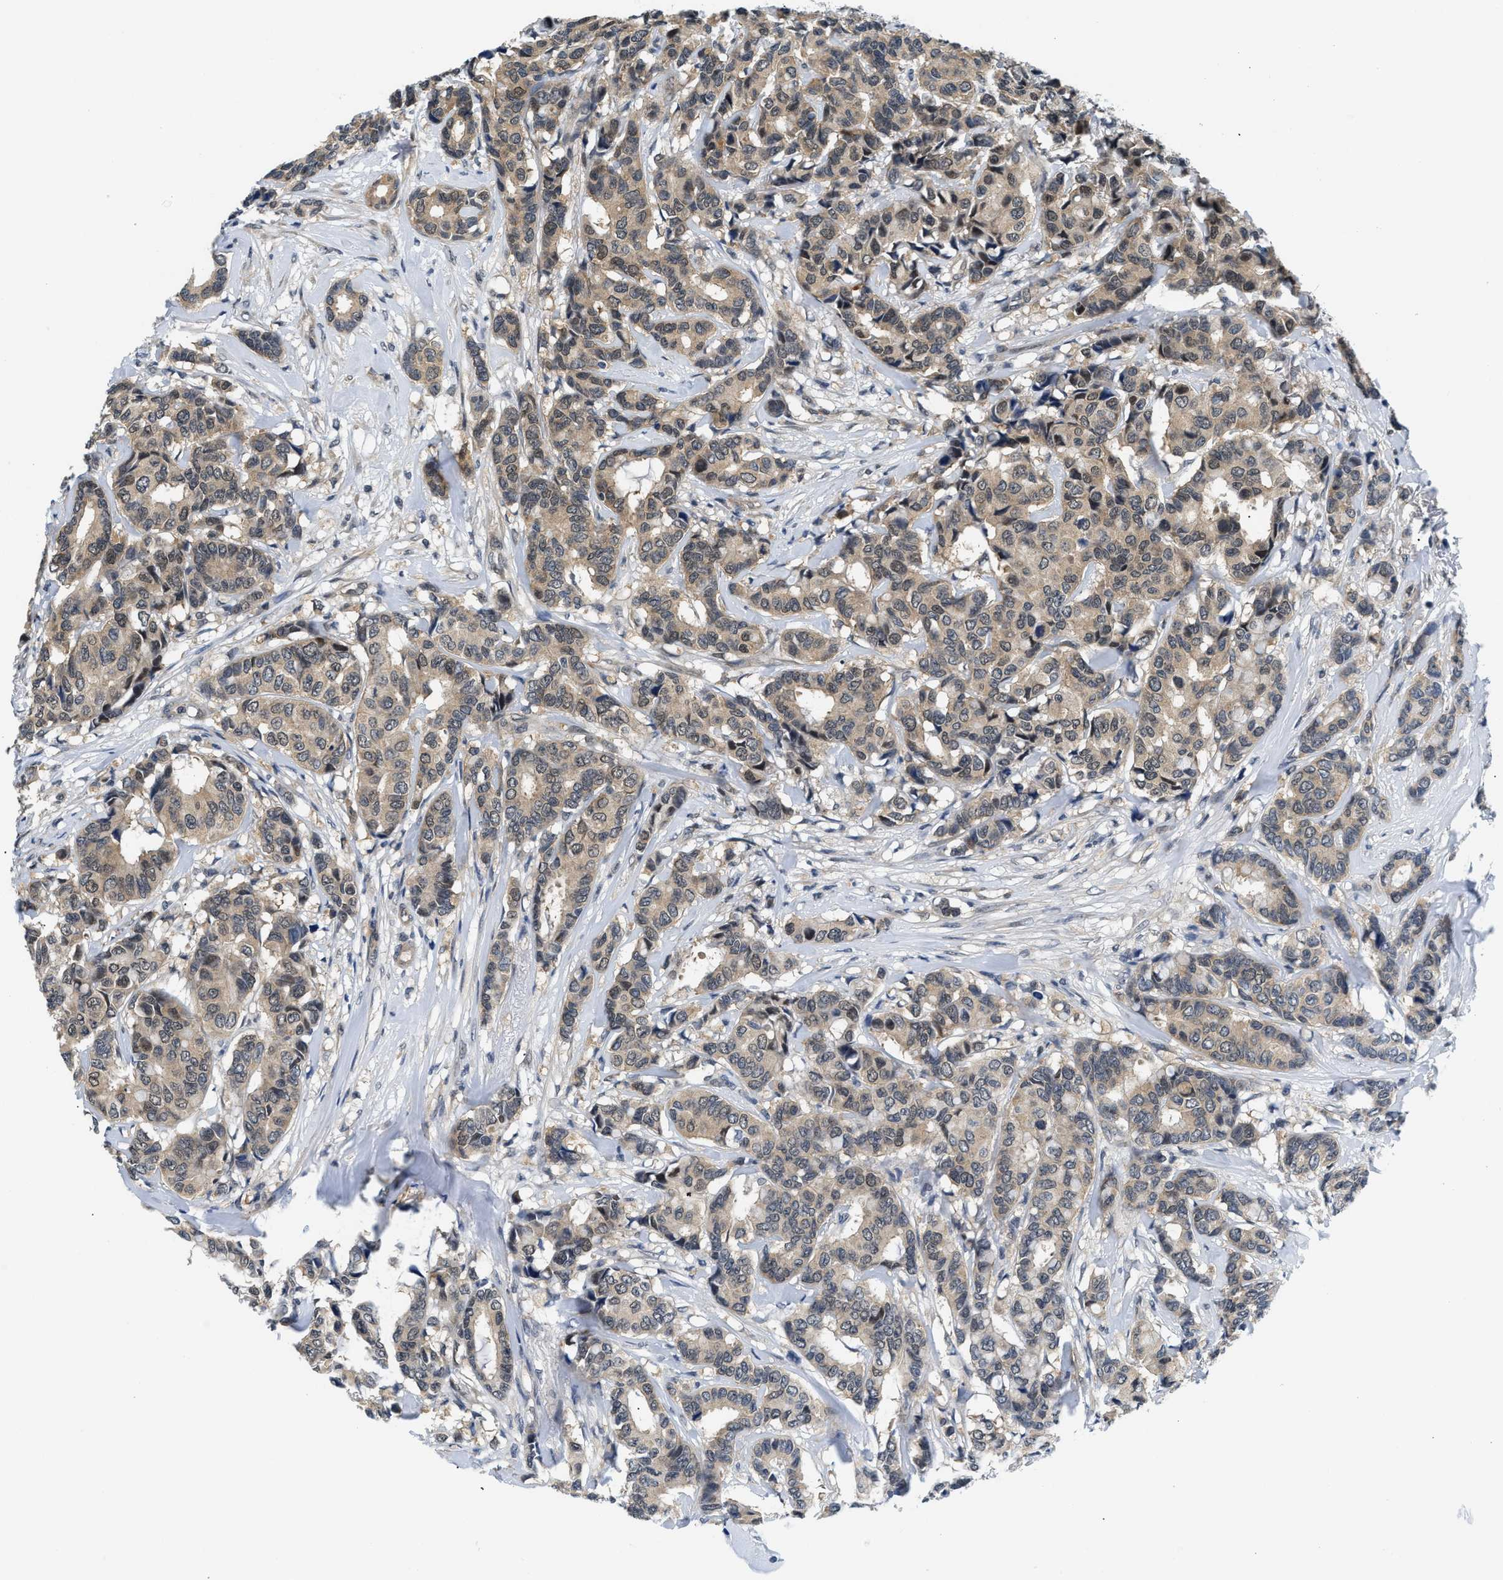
{"staining": {"intensity": "moderate", "quantity": ">75%", "location": "cytoplasmic/membranous"}, "tissue": "breast cancer", "cell_type": "Tumor cells", "image_type": "cancer", "snomed": [{"axis": "morphology", "description": "Duct carcinoma"}, {"axis": "topography", "description": "Breast"}], "caption": "Human breast cancer stained with a protein marker exhibits moderate staining in tumor cells.", "gene": "SMAD4", "patient": {"sex": "female", "age": 87}}